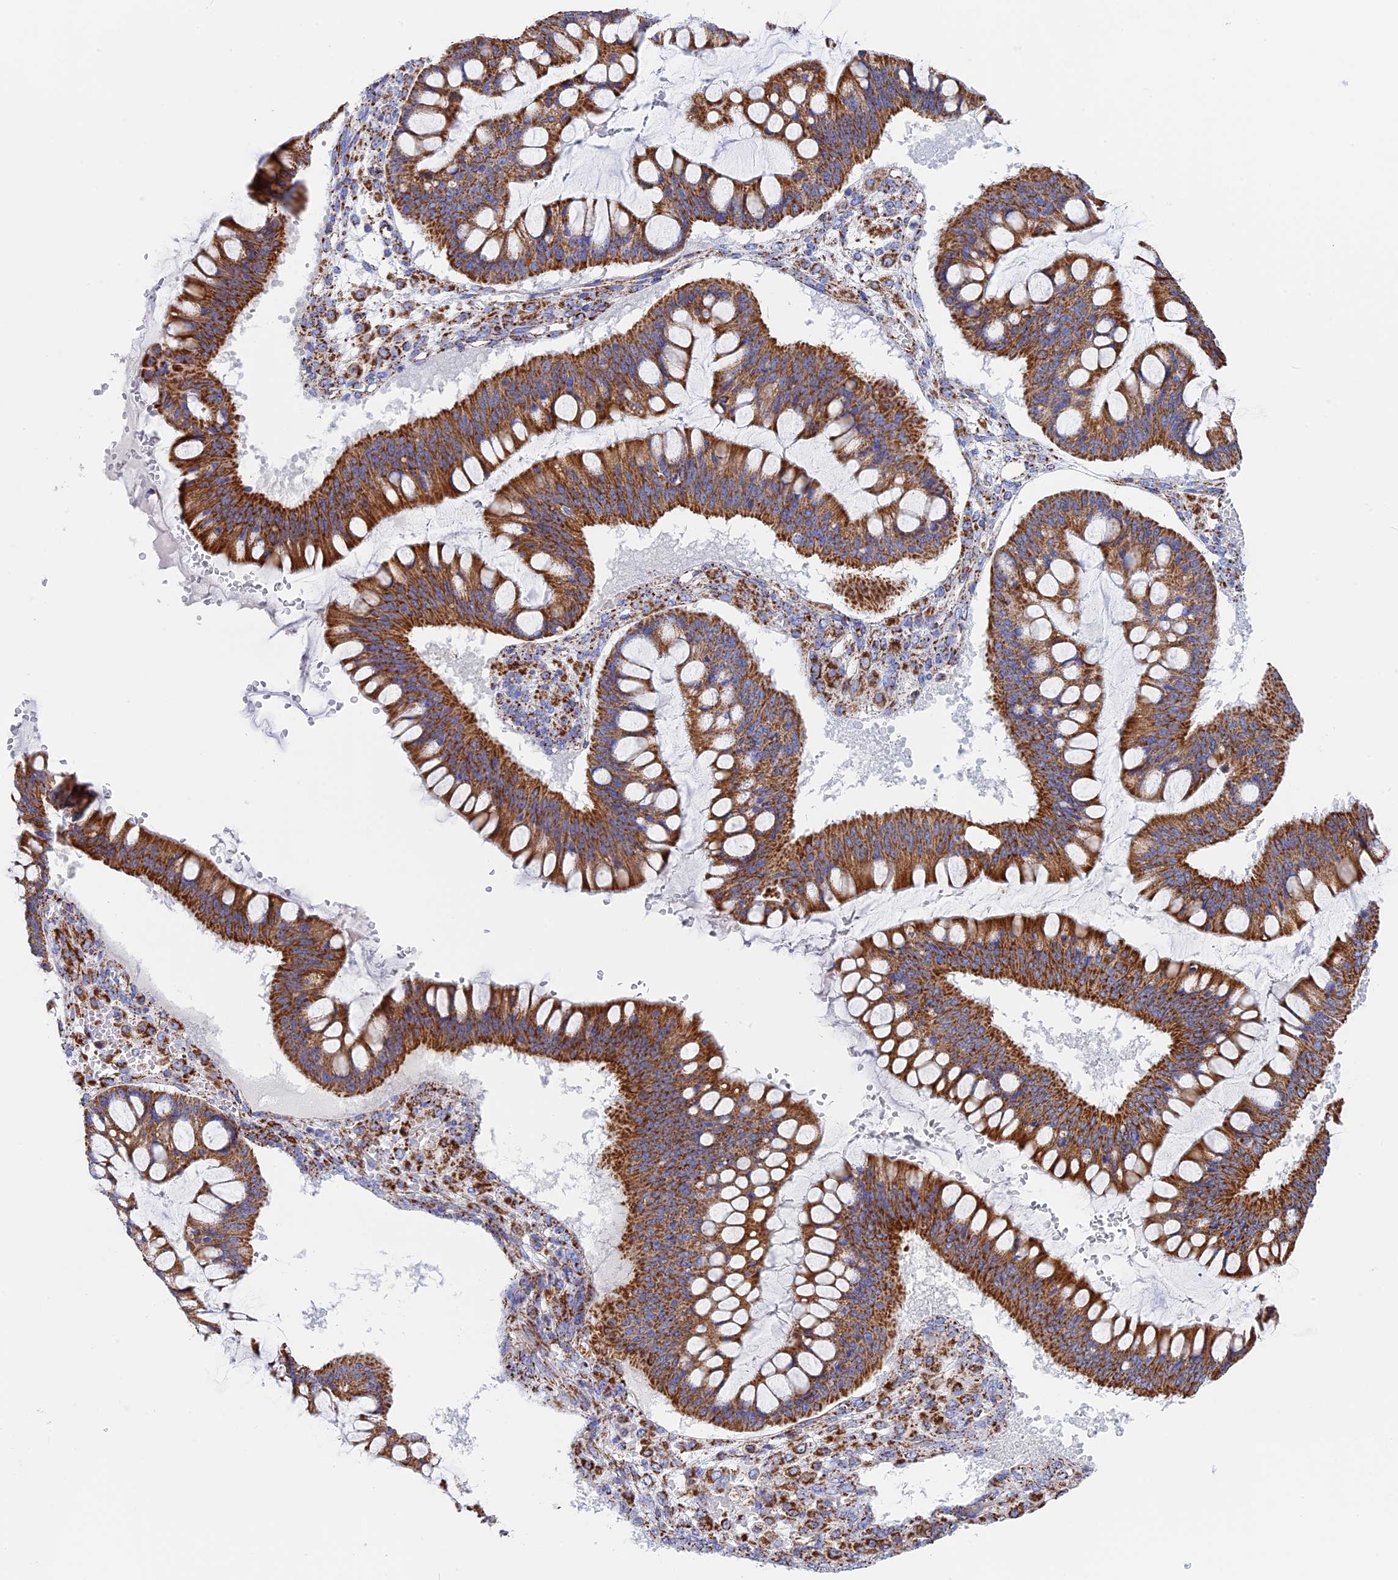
{"staining": {"intensity": "moderate", "quantity": ">75%", "location": "cytoplasmic/membranous"}, "tissue": "ovarian cancer", "cell_type": "Tumor cells", "image_type": "cancer", "snomed": [{"axis": "morphology", "description": "Cystadenocarcinoma, mucinous, NOS"}, {"axis": "topography", "description": "Ovary"}], "caption": "Mucinous cystadenocarcinoma (ovarian) stained with a protein marker displays moderate staining in tumor cells.", "gene": "NDUFA5", "patient": {"sex": "female", "age": 73}}